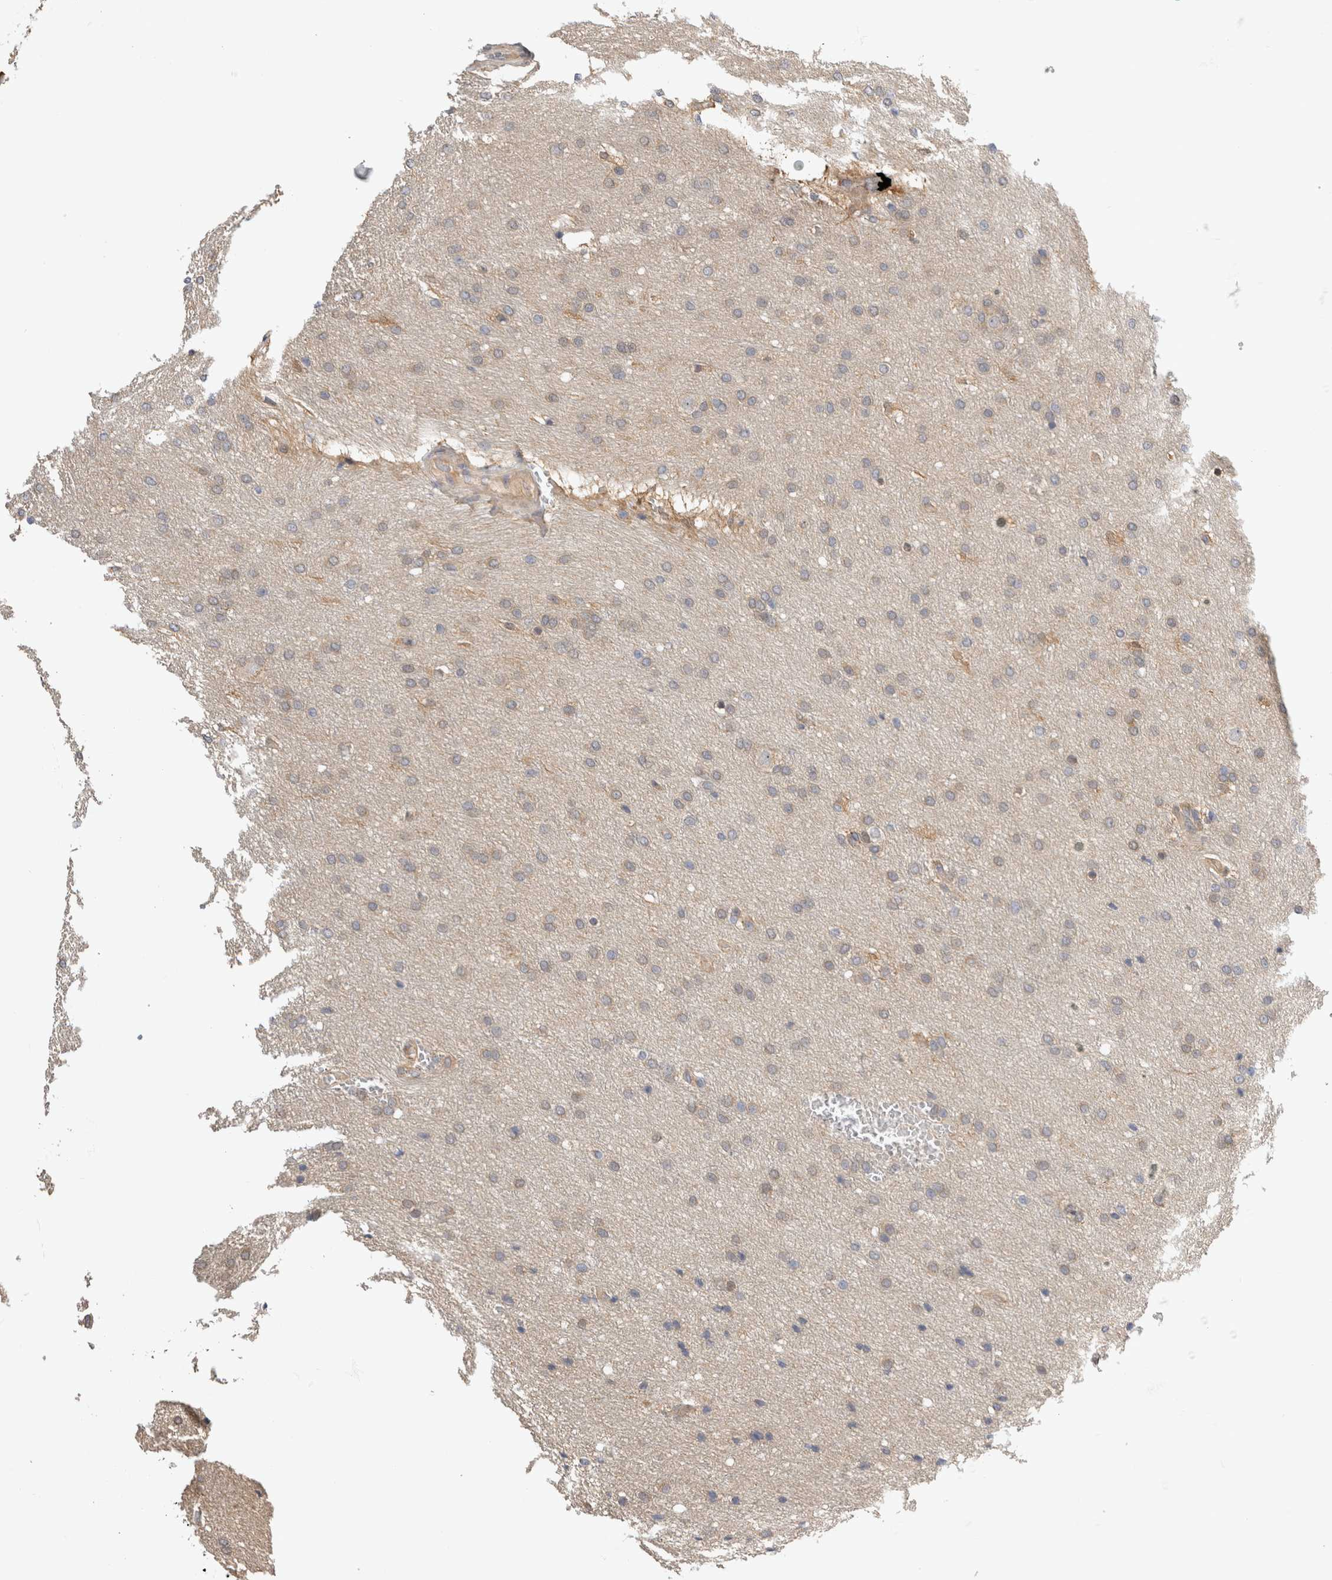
{"staining": {"intensity": "negative", "quantity": "none", "location": "none"}, "tissue": "glioma", "cell_type": "Tumor cells", "image_type": "cancer", "snomed": [{"axis": "morphology", "description": "Glioma, malignant, Low grade"}, {"axis": "topography", "description": "Brain"}], "caption": "The photomicrograph displays no significant staining in tumor cells of glioma.", "gene": "PGM1", "patient": {"sex": "female", "age": 37}}